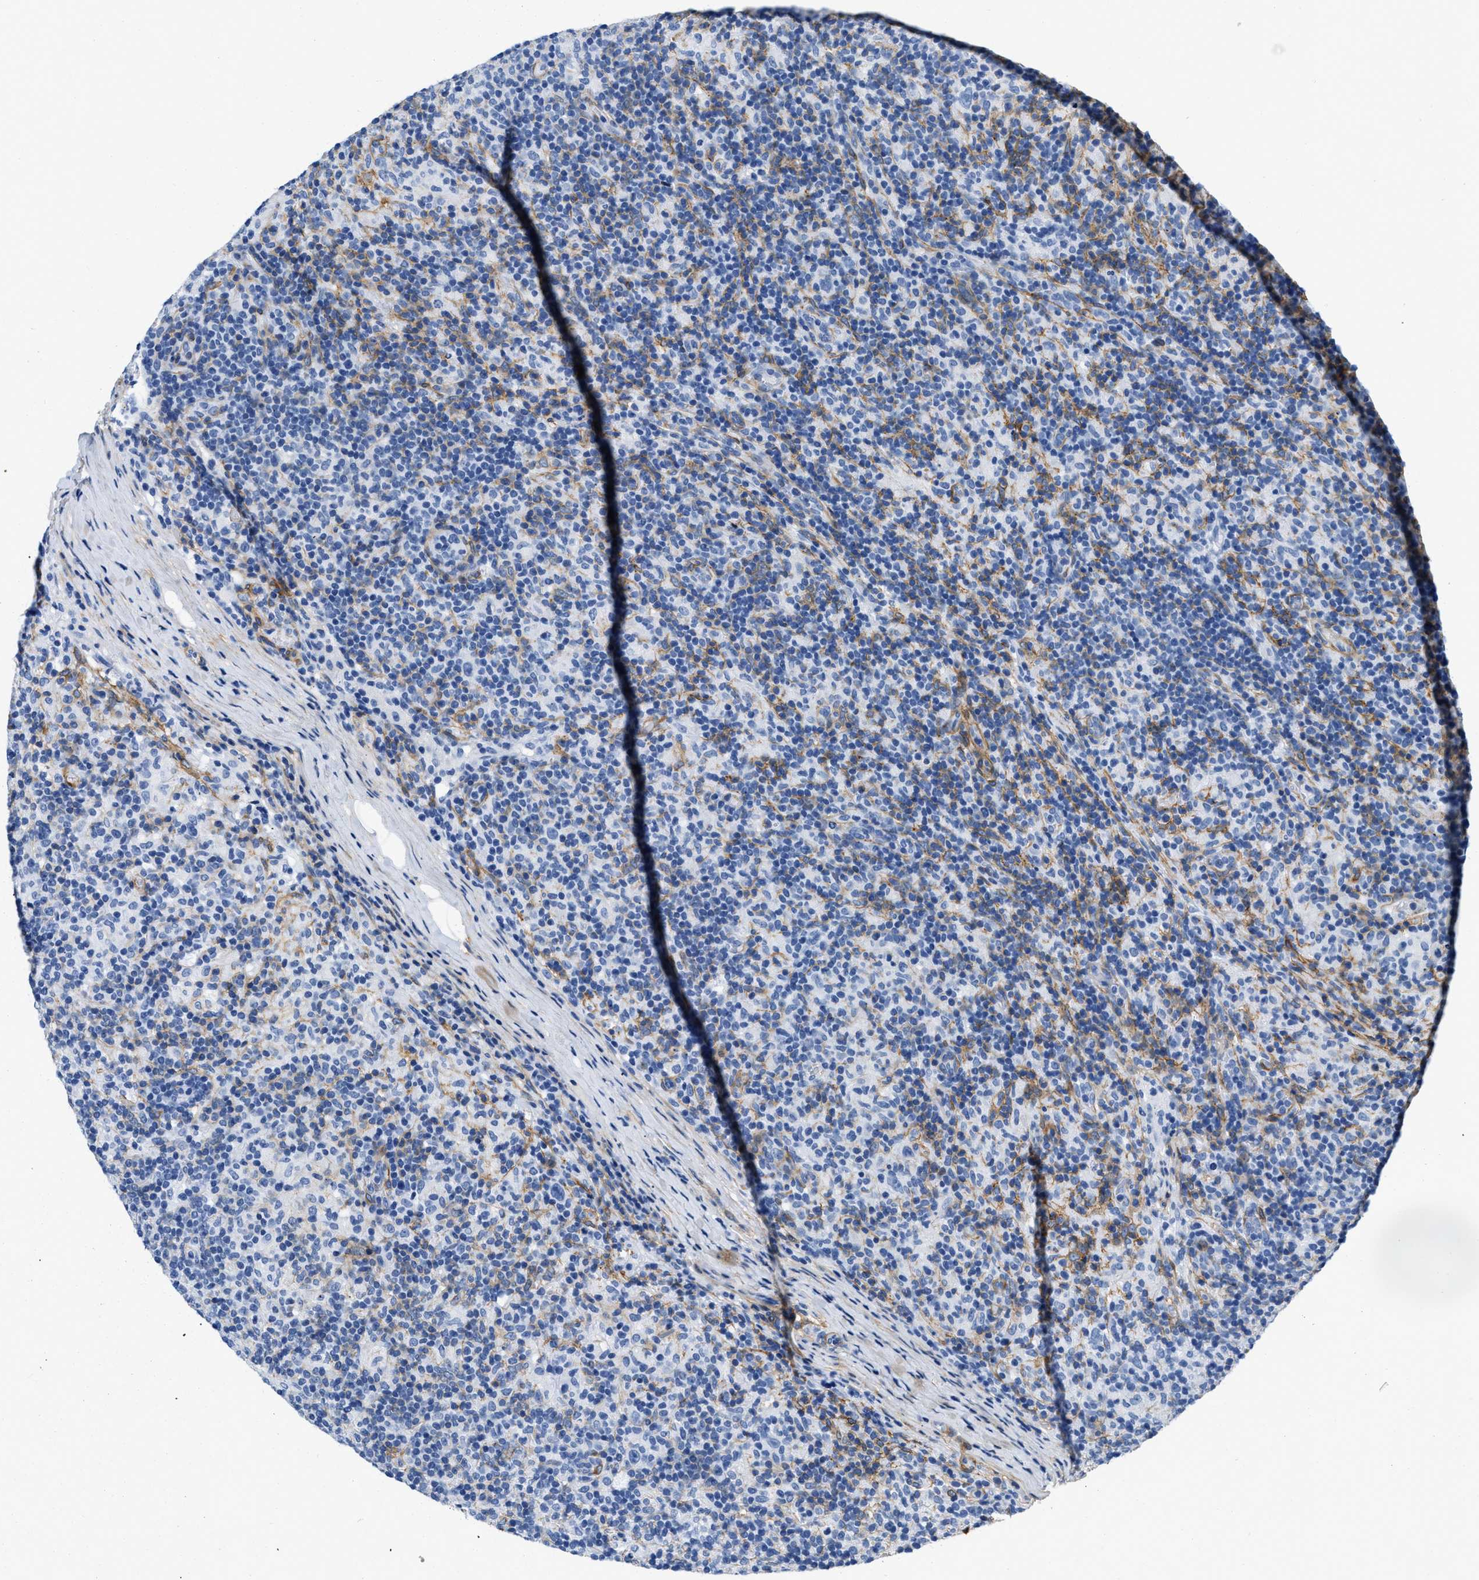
{"staining": {"intensity": "negative", "quantity": "none", "location": "none"}, "tissue": "lymphoma", "cell_type": "Tumor cells", "image_type": "cancer", "snomed": [{"axis": "morphology", "description": "Hodgkin's disease, NOS"}, {"axis": "topography", "description": "Lymph node"}], "caption": "Immunohistochemistry of human lymphoma demonstrates no expression in tumor cells. (Stains: DAB (3,3'-diaminobenzidine) immunohistochemistry with hematoxylin counter stain, Microscopy: brightfield microscopy at high magnification).", "gene": "PDGFRB", "patient": {"sex": "male", "age": 70}}